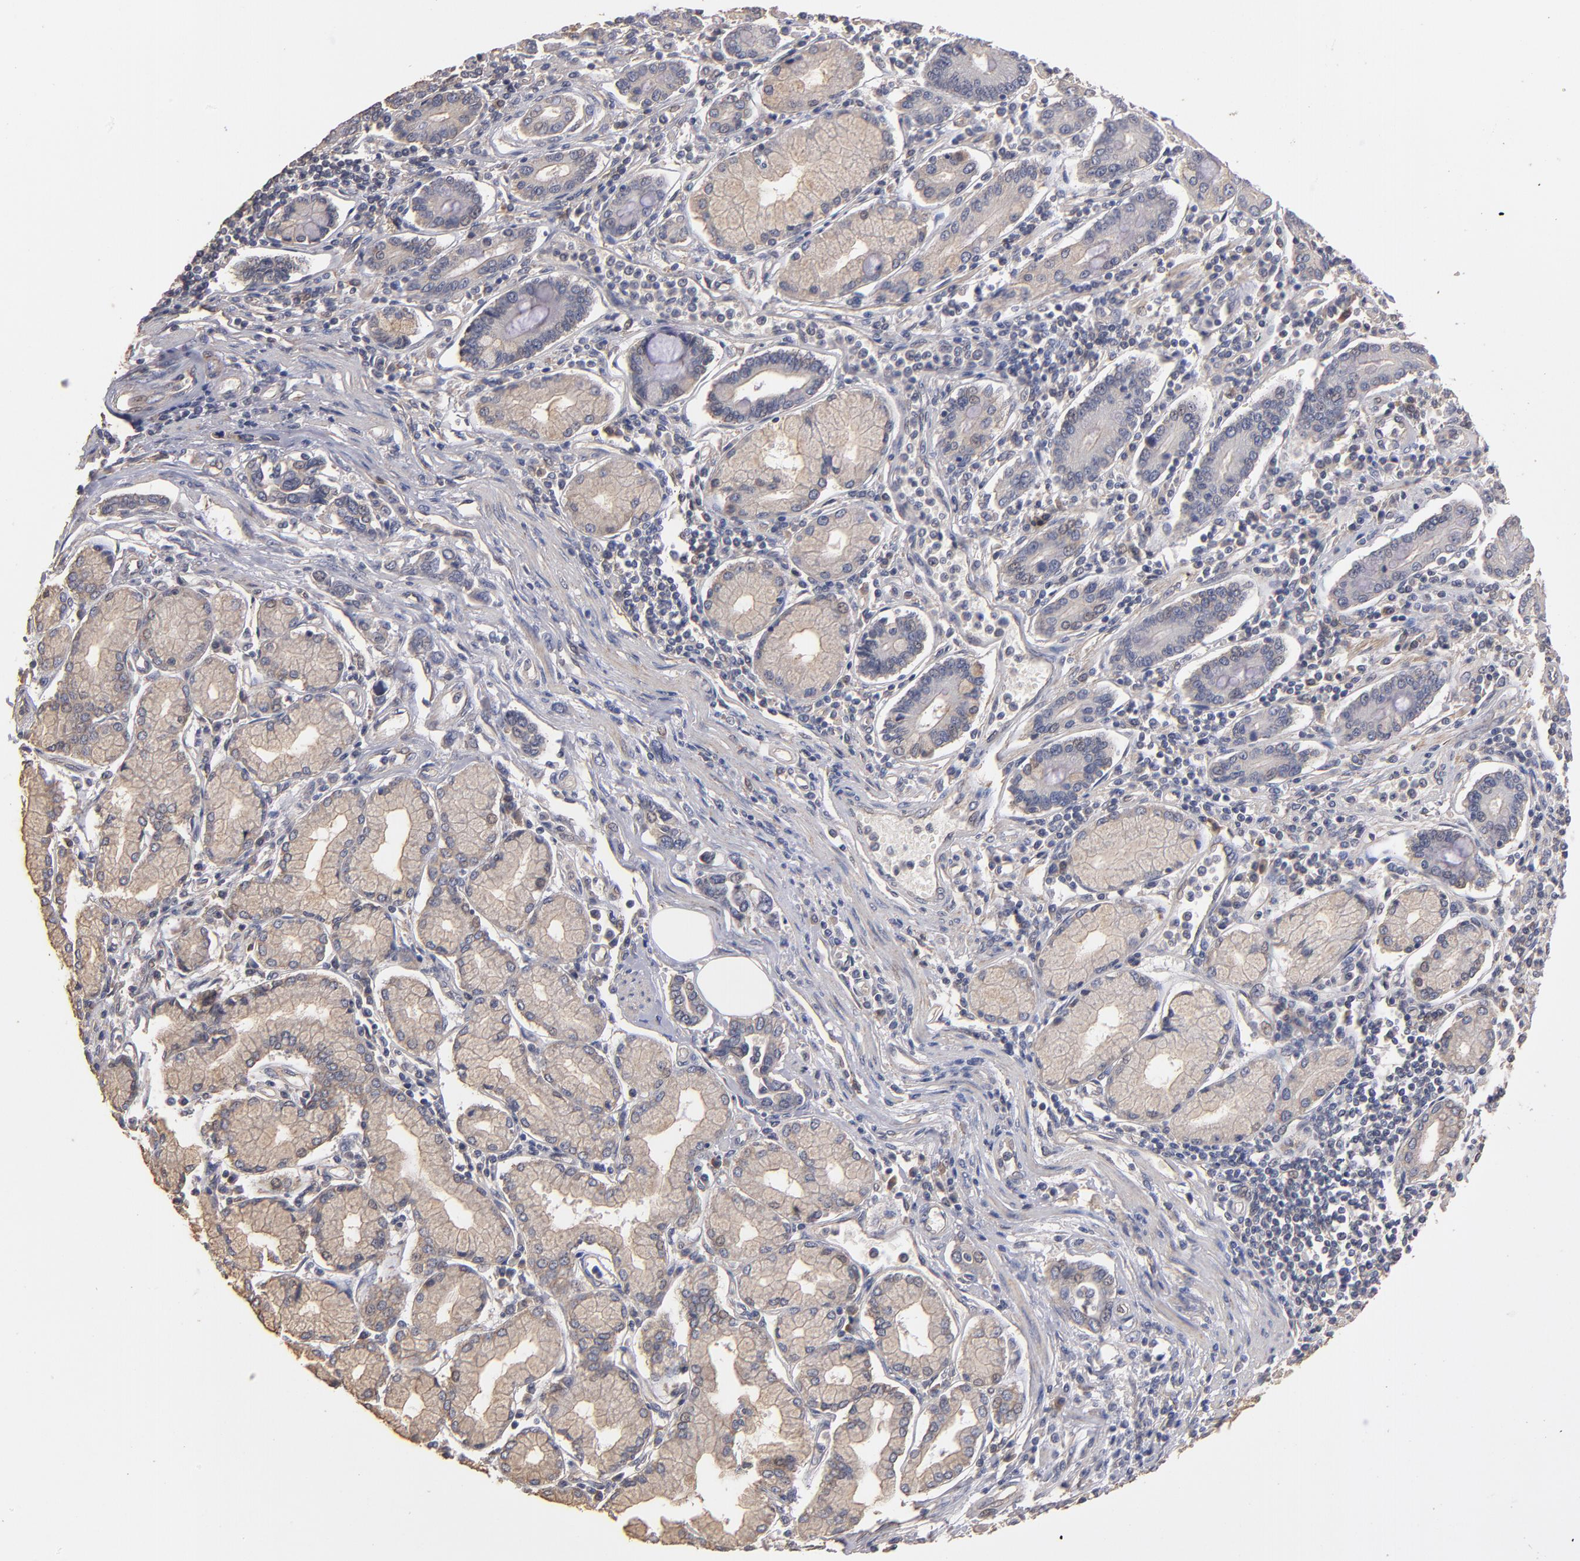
{"staining": {"intensity": "weak", "quantity": "25%-75%", "location": "cytoplasmic/membranous,nuclear"}, "tissue": "pancreatic cancer", "cell_type": "Tumor cells", "image_type": "cancer", "snomed": [{"axis": "morphology", "description": "Adenocarcinoma, NOS"}, {"axis": "topography", "description": "Pancreas"}], "caption": "Immunohistochemical staining of adenocarcinoma (pancreatic) displays weak cytoplasmic/membranous and nuclear protein staining in approximately 25%-75% of tumor cells.", "gene": "DMD", "patient": {"sex": "female", "age": 57}}